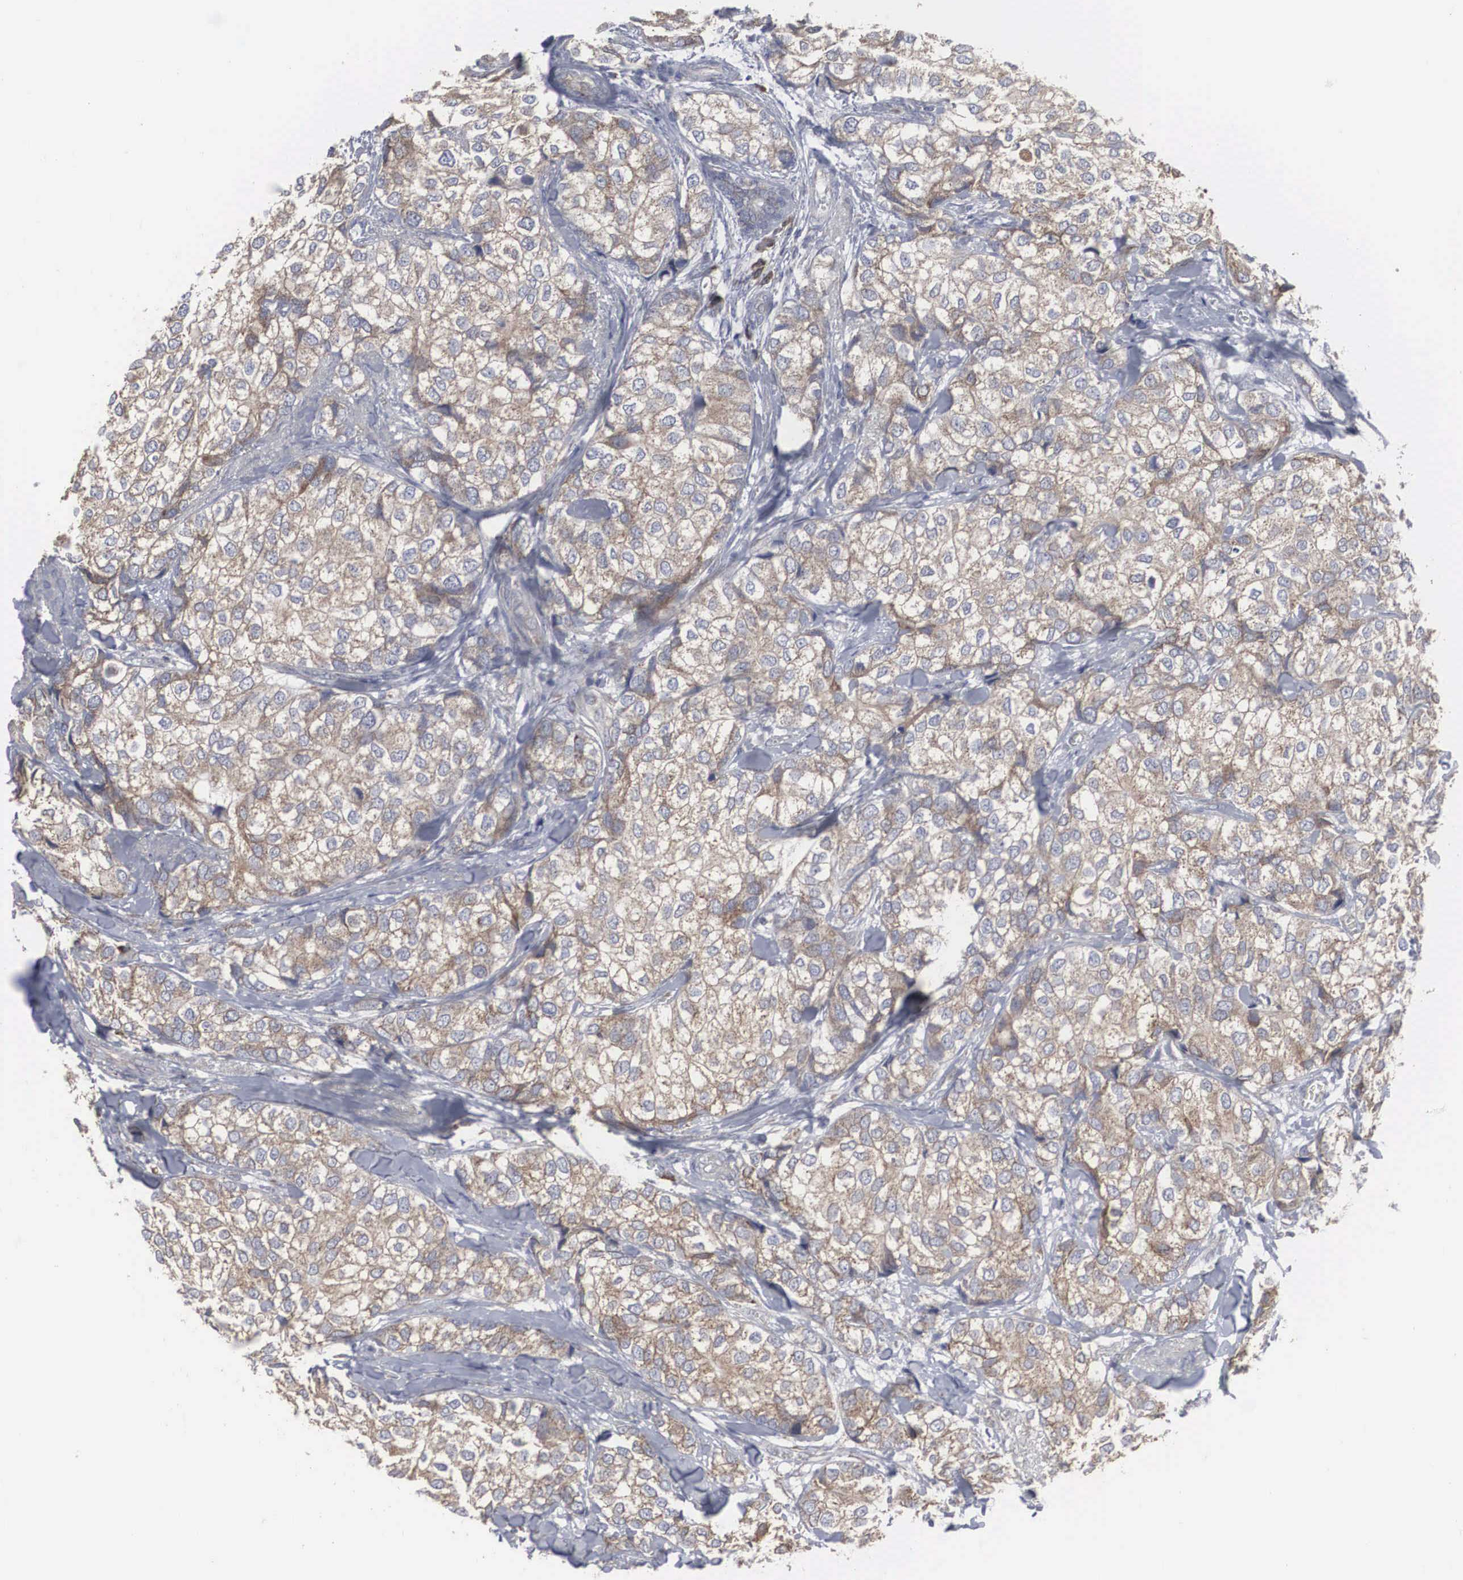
{"staining": {"intensity": "weak", "quantity": "25%-75%", "location": "cytoplasmic/membranous"}, "tissue": "breast cancer", "cell_type": "Tumor cells", "image_type": "cancer", "snomed": [{"axis": "morphology", "description": "Duct carcinoma"}, {"axis": "topography", "description": "Breast"}], "caption": "Breast invasive ductal carcinoma tissue exhibits weak cytoplasmic/membranous positivity in about 25%-75% of tumor cells", "gene": "MIA2", "patient": {"sex": "female", "age": 68}}